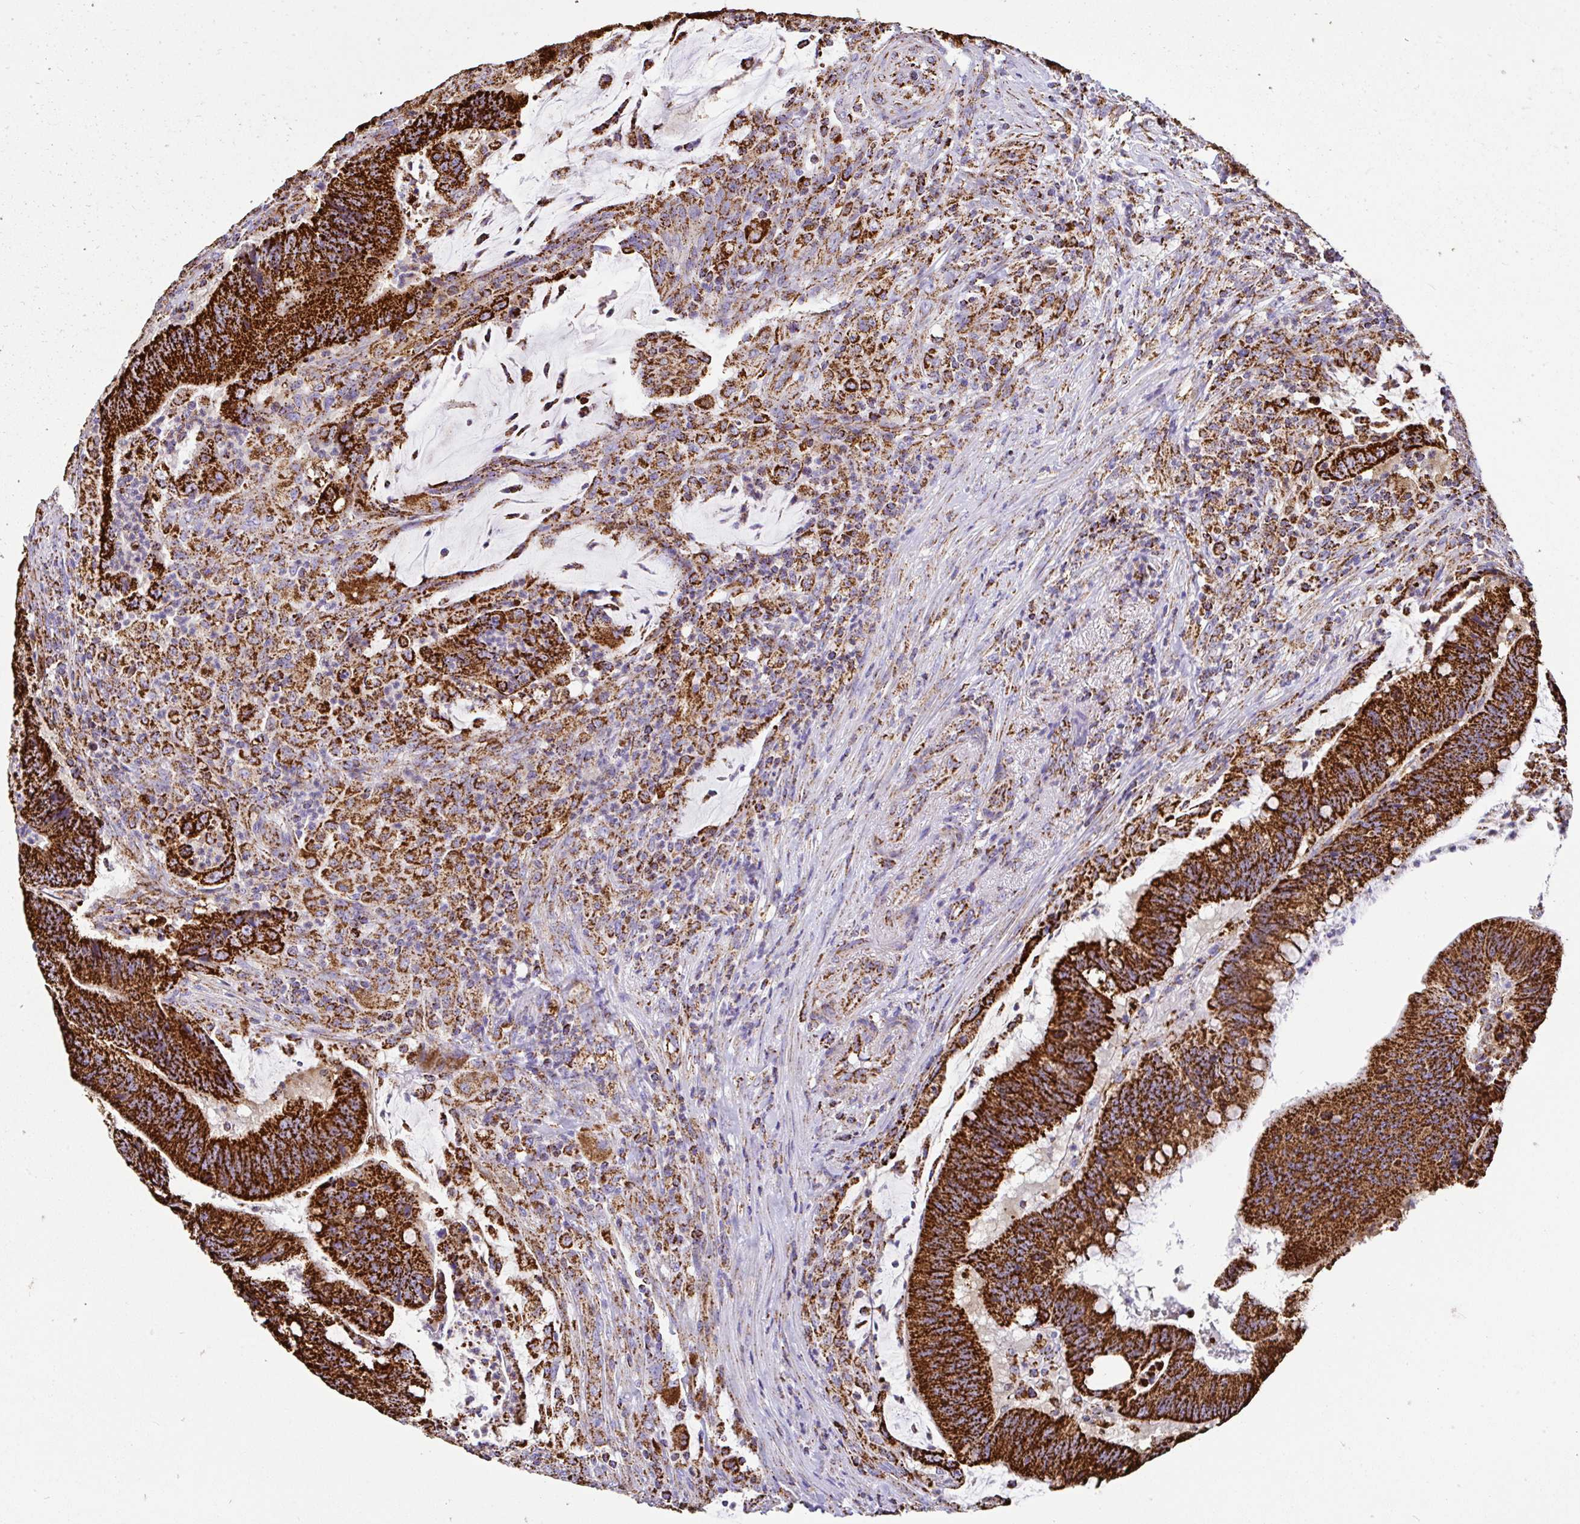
{"staining": {"intensity": "strong", "quantity": ">75%", "location": "cytoplasmic/membranous"}, "tissue": "colorectal cancer", "cell_type": "Tumor cells", "image_type": "cancer", "snomed": [{"axis": "morphology", "description": "Adenocarcinoma, NOS"}, {"axis": "topography", "description": "Colon"}], "caption": "Immunohistochemical staining of human colorectal cancer (adenocarcinoma) shows strong cytoplasmic/membranous protein expression in about >75% of tumor cells. The staining is performed using DAB (3,3'-diaminobenzidine) brown chromogen to label protein expression. The nuclei are counter-stained blue using hematoxylin.", "gene": "ANKRD33B", "patient": {"sex": "female", "age": 87}}